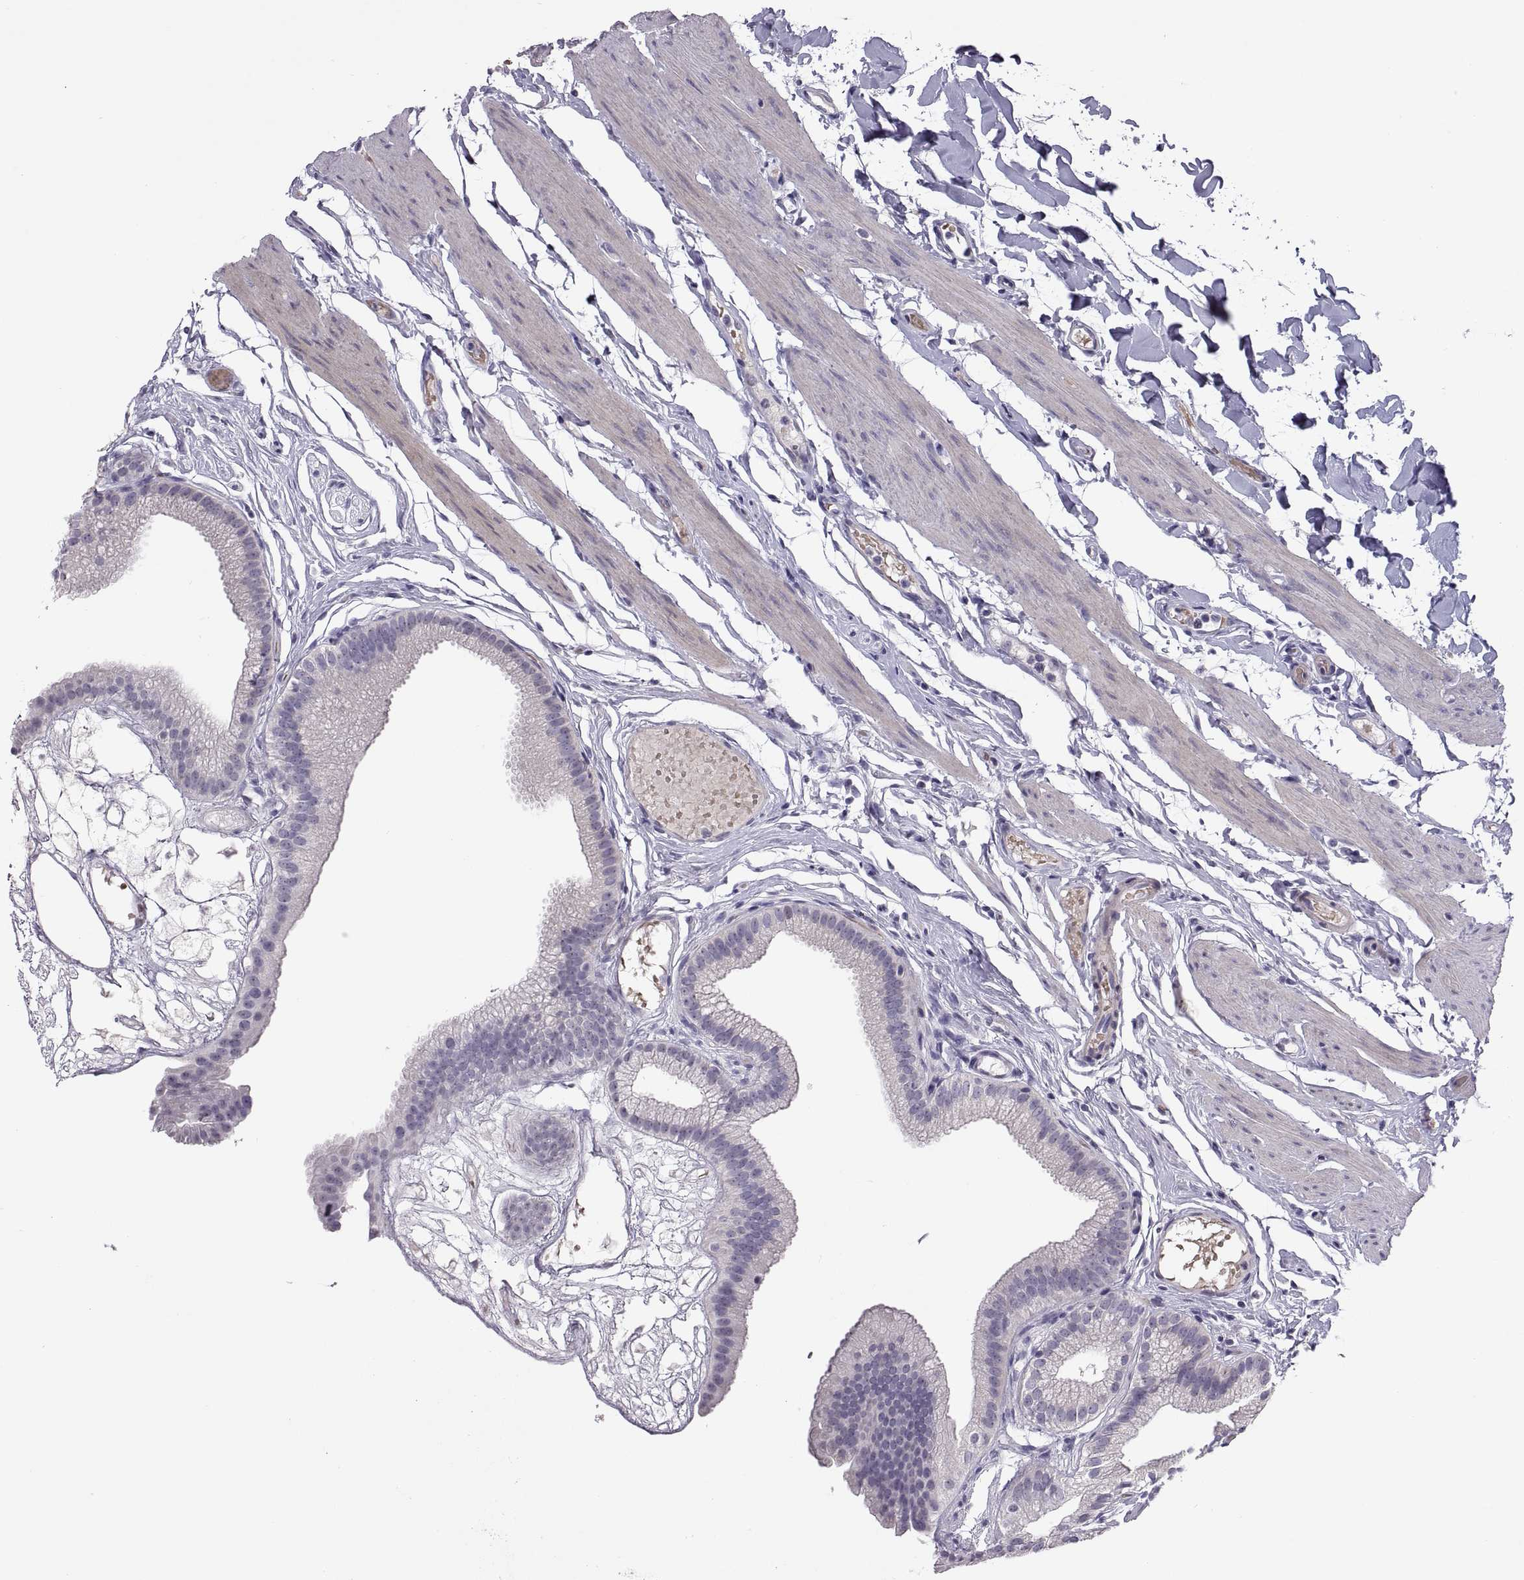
{"staining": {"intensity": "negative", "quantity": "none", "location": "none"}, "tissue": "gallbladder", "cell_type": "Glandular cells", "image_type": "normal", "snomed": [{"axis": "morphology", "description": "Normal tissue, NOS"}, {"axis": "topography", "description": "Gallbladder"}], "caption": "Immunohistochemistry (IHC) image of unremarkable gallbladder stained for a protein (brown), which reveals no expression in glandular cells.", "gene": "VSX2", "patient": {"sex": "female", "age": 45}}